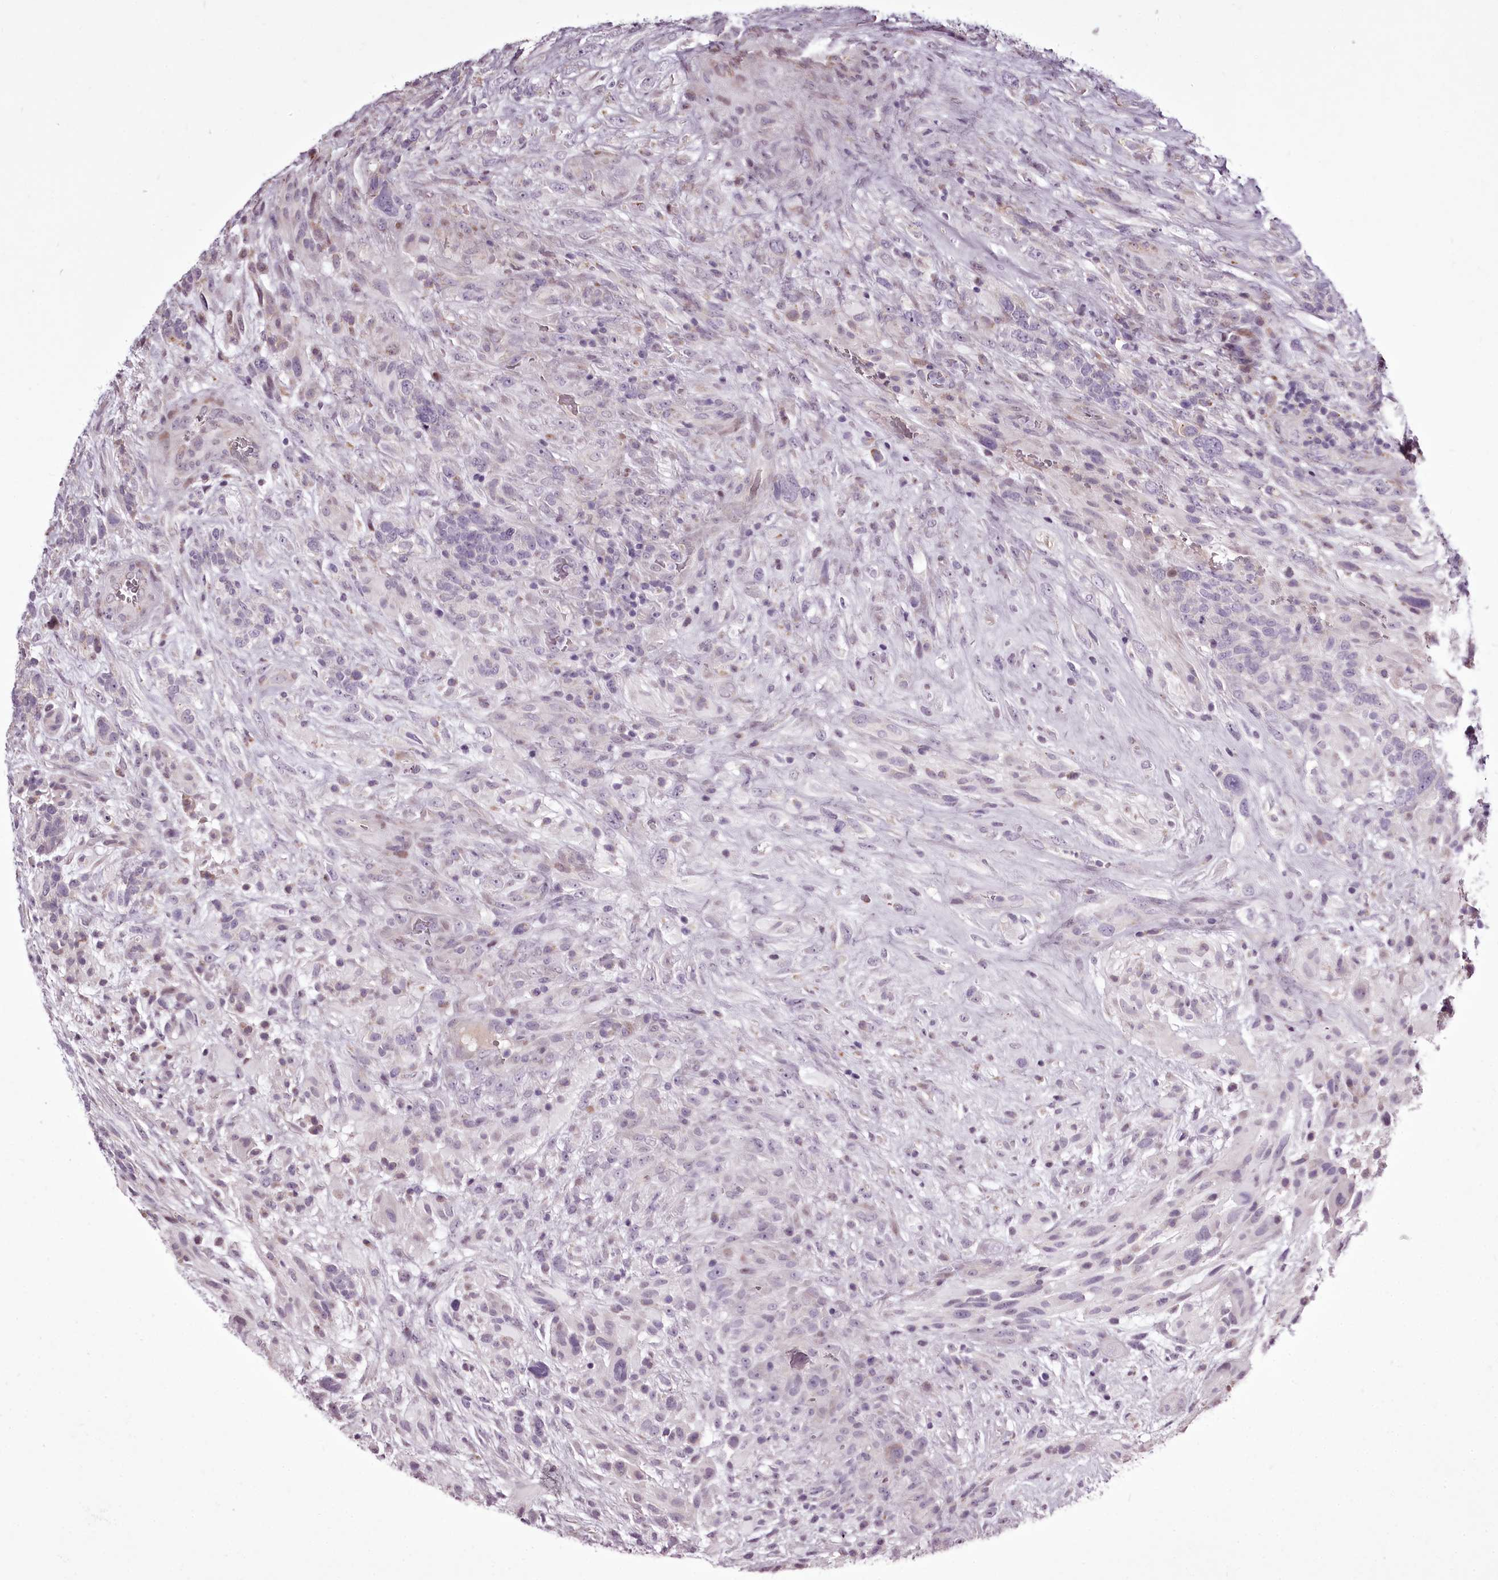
{"staining": {"intensity": "negative", "quantity": "none", "location": "none"}, "tissue": "glioma", "cell_type": "Tumor cells", "image_type": "cancer", "snomed": [{"axis": "morphology", "description": "Glioma, malignant, High grade"}, {"axis": "topography", "description": "Brain"}], "caption": "This is a image of immunohistochemistry (IHC) staining of glioma, which shows no staining in tumor cells.", "gene": "C1orf56", "patient": {"sex": "male", "age": 61}}